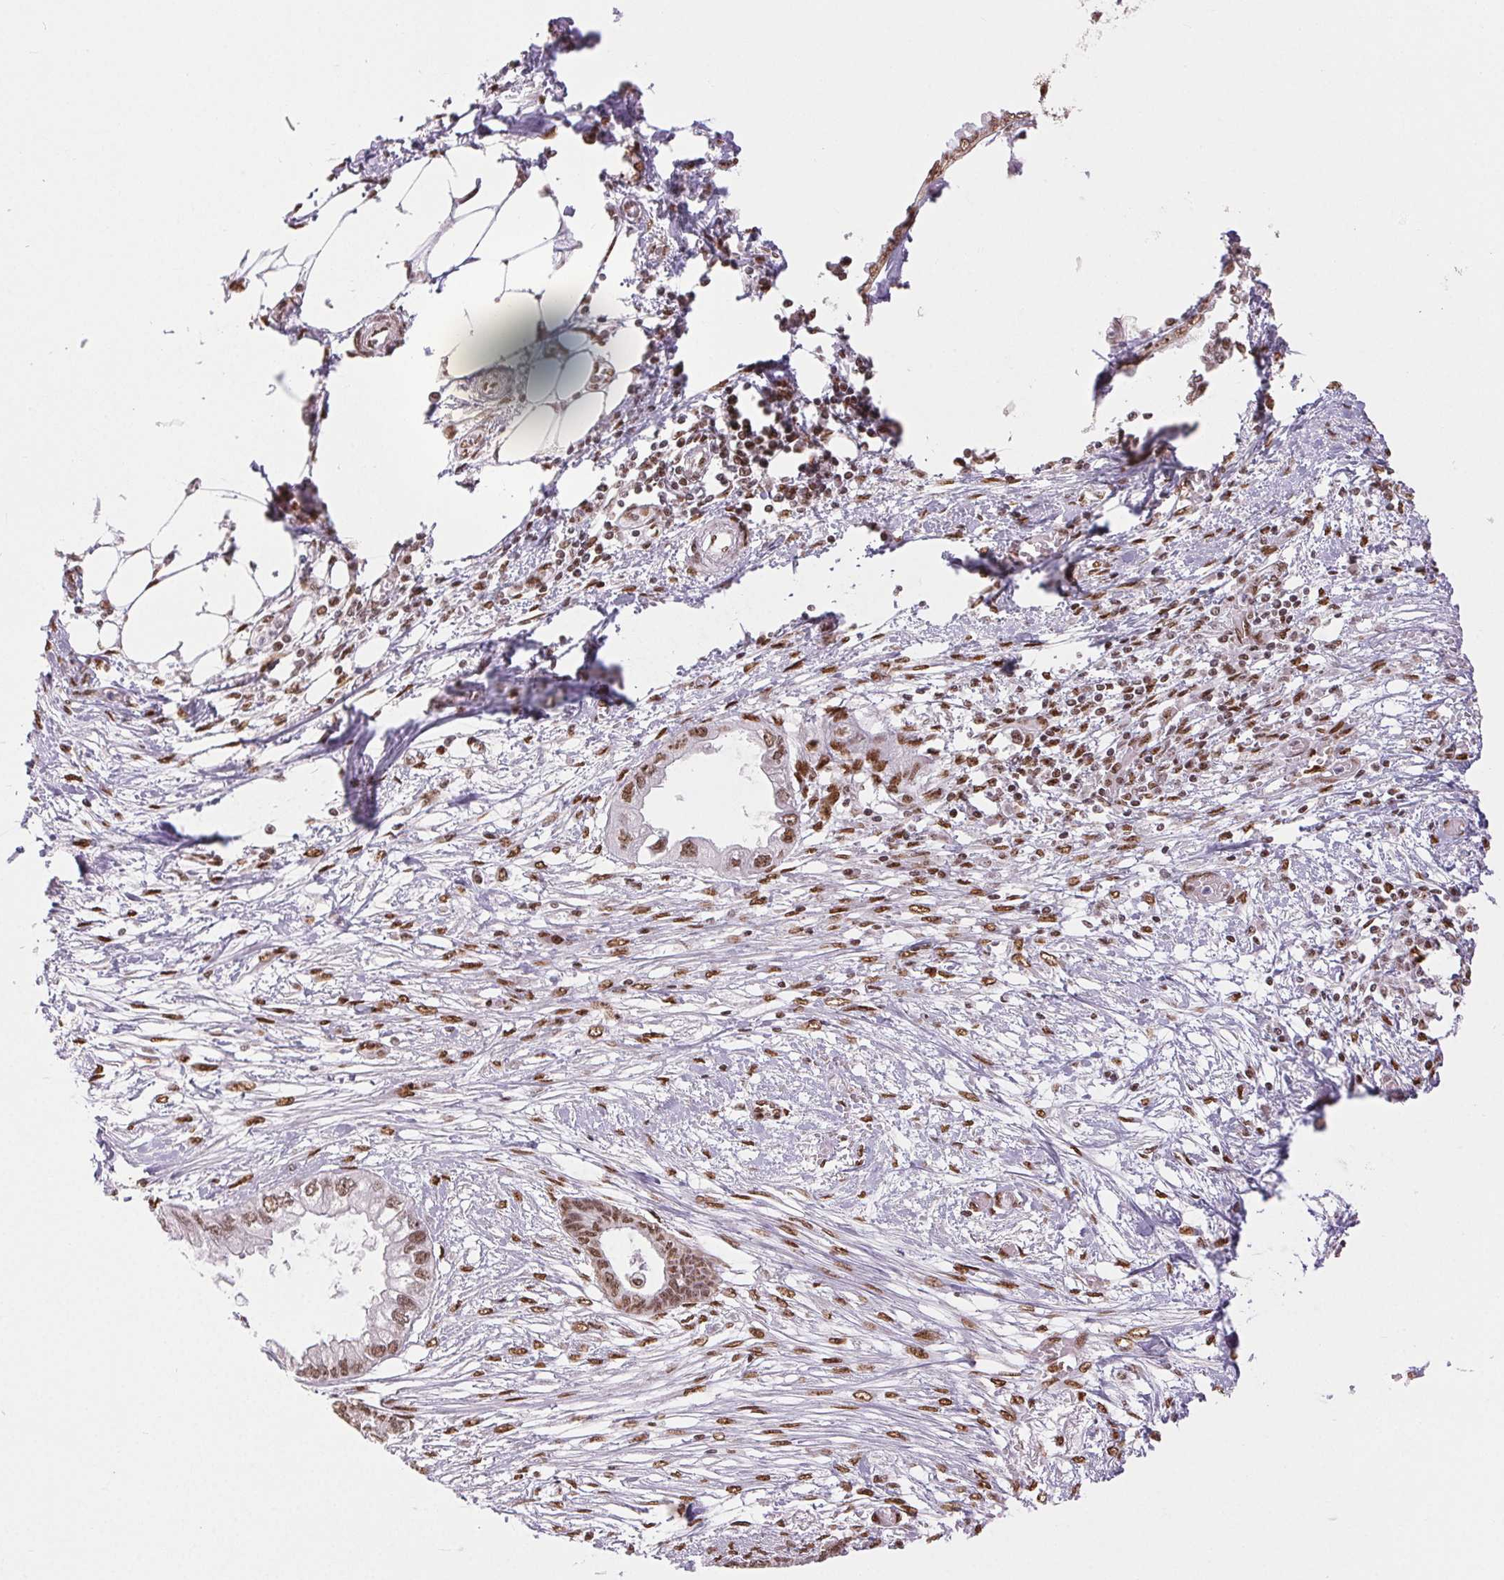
{"staining": {"intensity": "moderate", "quantity": ">75%", "location": "nuclear"}, "tissue": "endometrial cancer", "cell_type": "Tumor cells", "image_type": "cancer", "snomed": [{"axis": "morphology", "description": "Adenocarcinoma, NOS"}, {"axis": "morphology", "description": "Adenocarcinoma, metastatic, NOS"}, {"axis": "topography", "description": "Adipose tissue"}, {"axis": "topography", "description": "Endometrium"}], "caption": "IHC photomicrograph of neoplastic tissue: human endometrial adenocarcinoma stained using IHC demonstrates medium levels of moderate protein expression localized specifically in the nuclear of tumor cells, appearing as a nuclear brown color.", "gene": "ZNF80", "patient": {"sex": "female", "age": 67}}